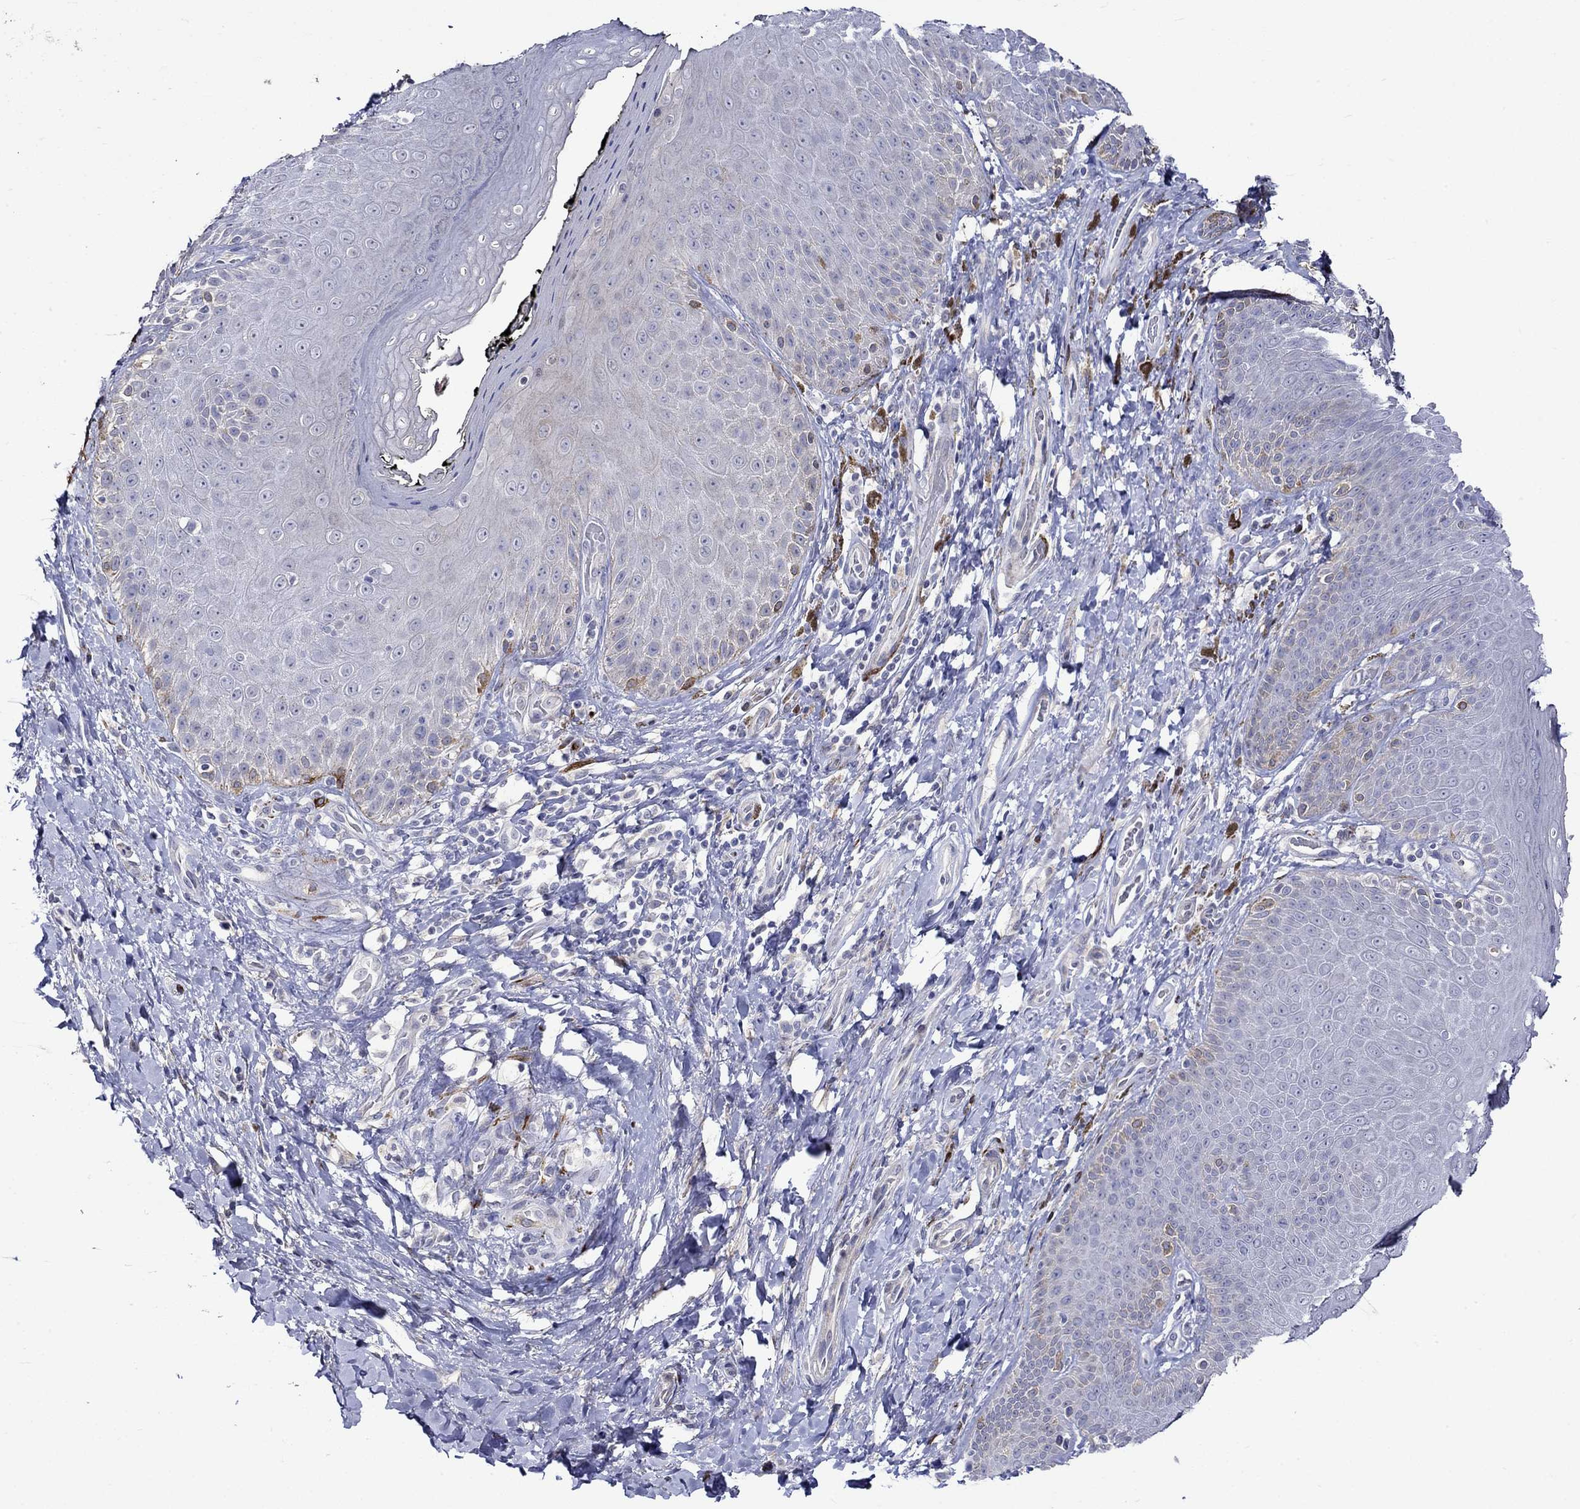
{"staining": {"intensity": "weak", "quantity": "25%-75%", "location": "cytoplasmic/membranous"}, "tissue": "skin", "cell_type": "Epidermal cells", "image_type": "normal", "snomed": [{"axis": "morphology", "description": "Normal tissue, NOS"}, {"axis": "topography", "description": "Skeletal muscle"}, {"axis": "topography", "description": "Anal"}, {"axis": "topography", "description": "Peripheral nerve tissue"}], "caption": "Immunohistochemistry micrograph of unremarkable skin: human skin stained using immunohistochemistry (IHC) reveals low levels of weak protein expression localized specifically in the cytoplasmic/membranous of epidermal cells, appearing as a cytoplasmic/membranous brown color.", "gene": "CRYAB", "patient": {"sex": "male", "age": 53}}